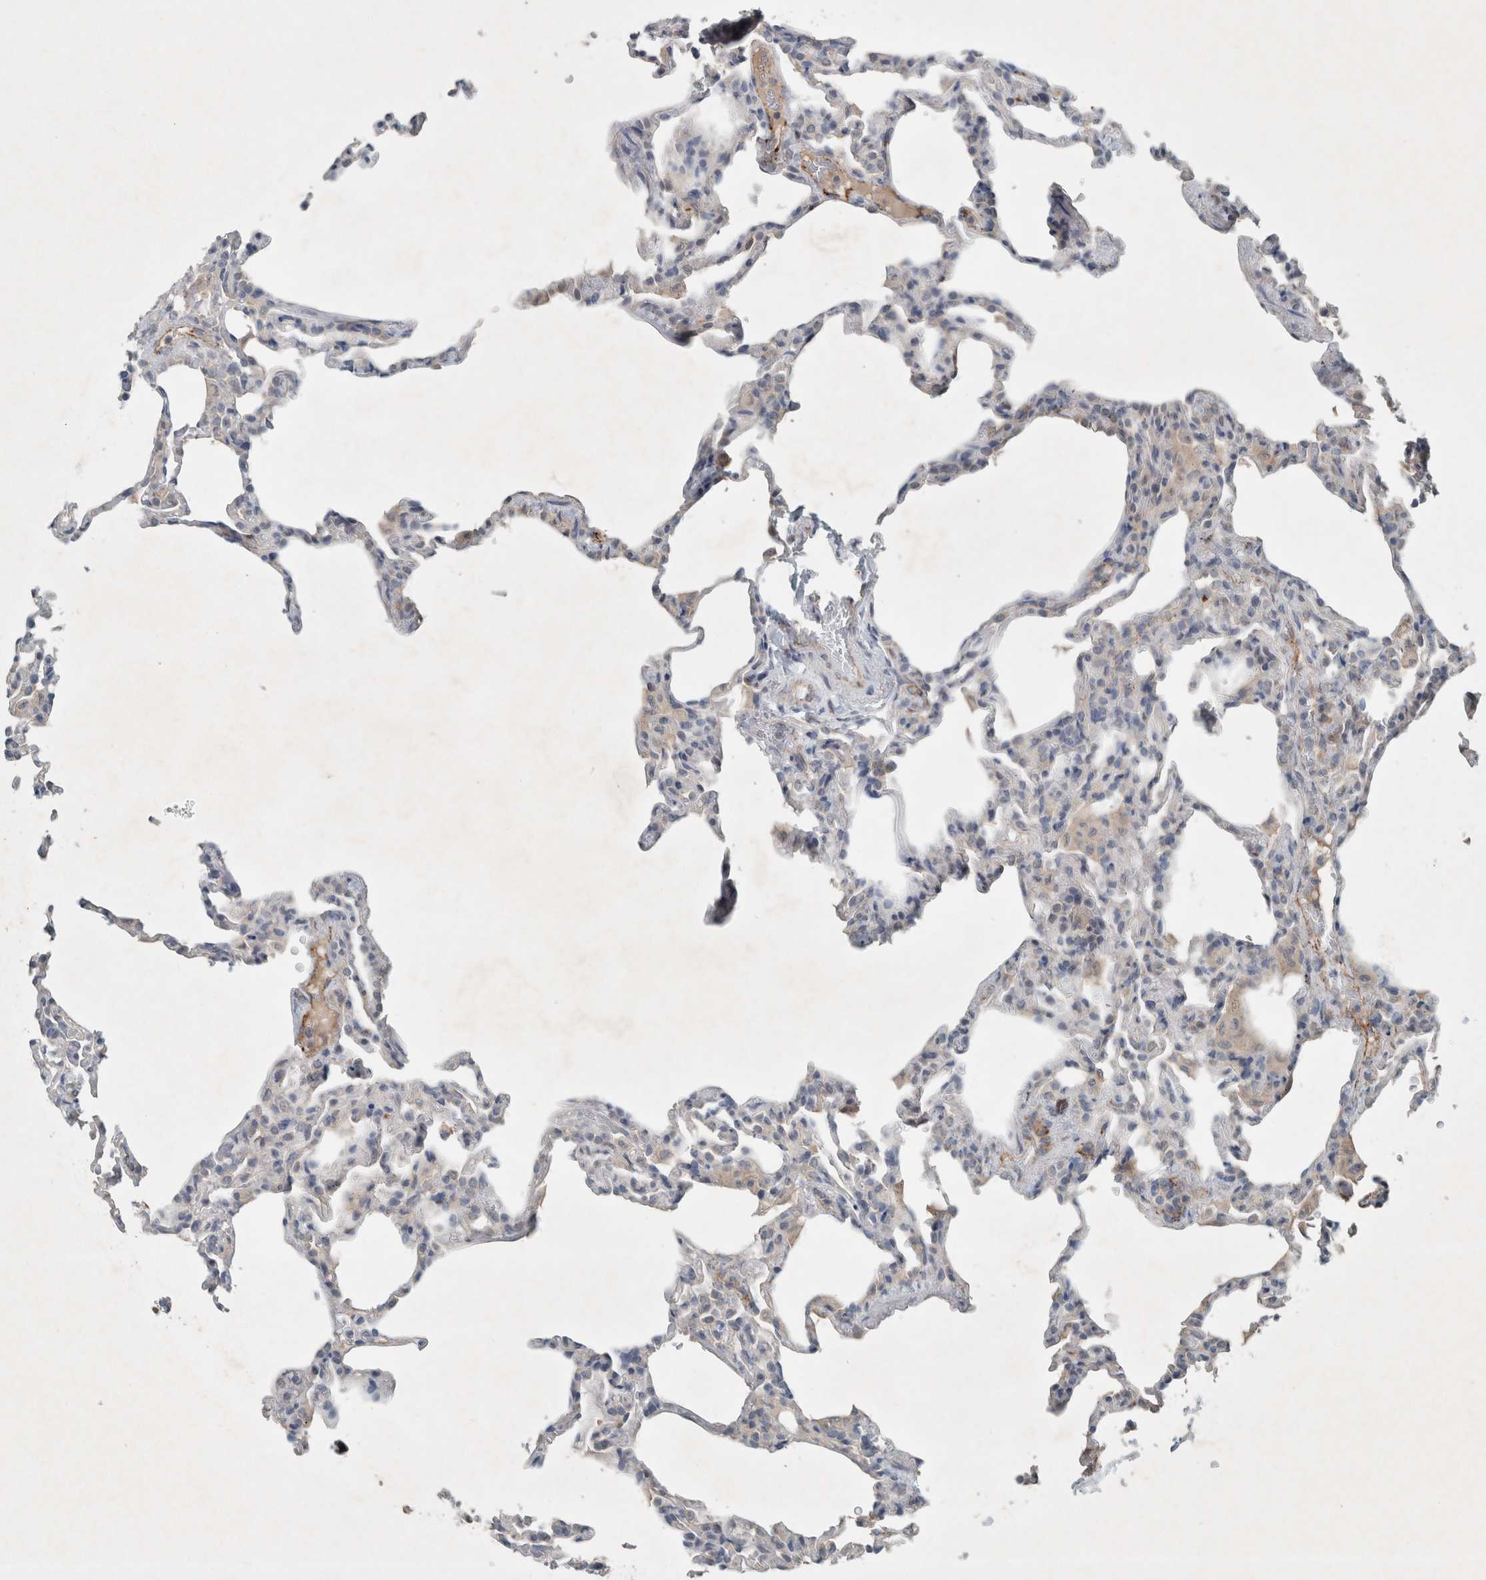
{"staining": {"intensity": "negative", "quantity": "none", "location": "none"}, "tissue": "lung", "cell_type": "Alveolar cells", "image_type": "normal", "snomed": [{"axis": "morphology", "description": "Normal tissue, NOS"}, {"axis": "topography", "description": "Lung"}], "caption": "Protein analysis of normal lung reveals no significant expression in alveolar cells. The staining was performed using DAB to visualize the protein expression in brown, while the nuclei were stained in blue with hematoxylin (Magnification: 20x).", "gene": "ENSG00000285245", "patient": {"sex": "male", "age": 20}}